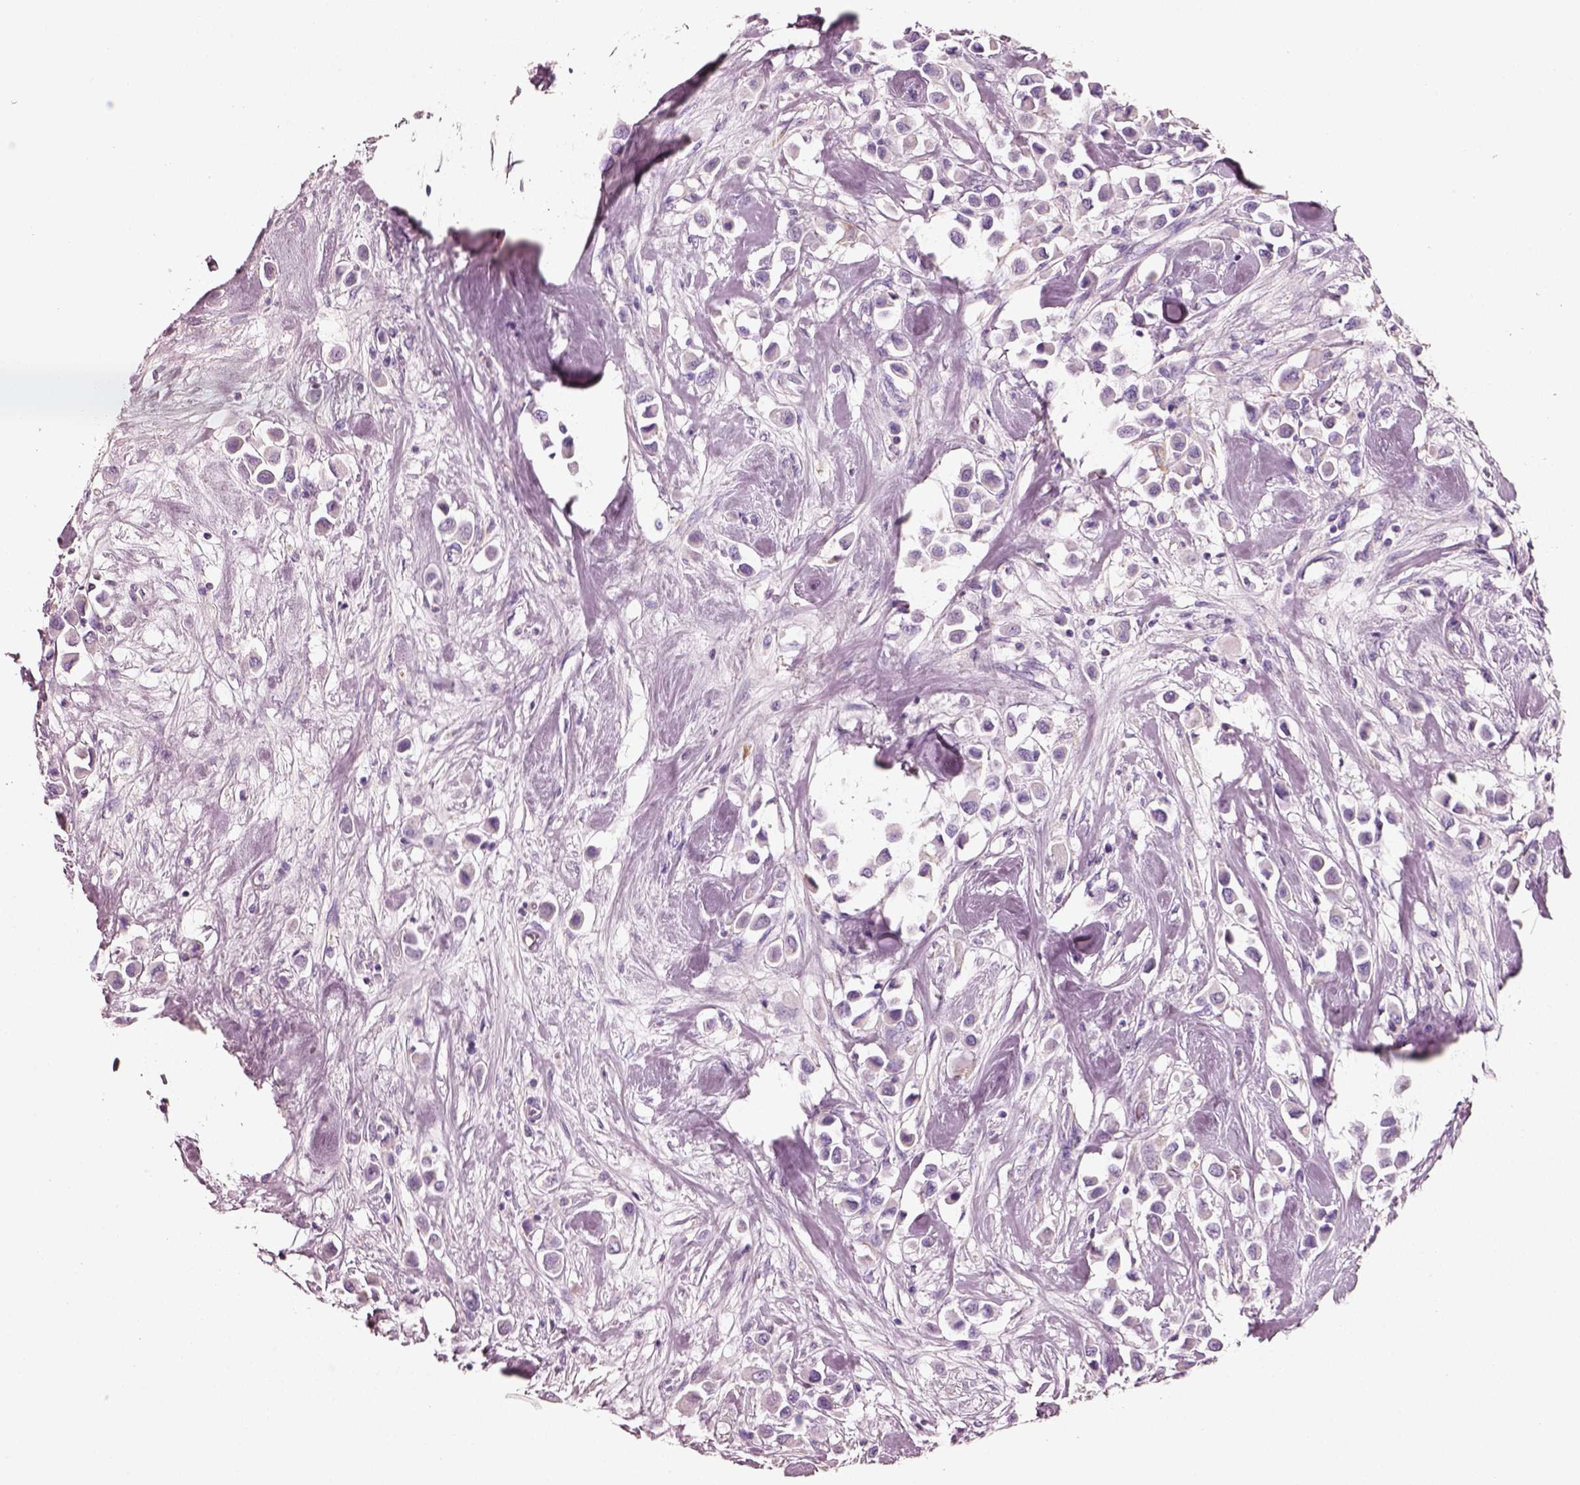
{"staining": {"intensity": "negative", "quantity": "none", "location": "none"}, "tissue": "breast cancer", "cell_type": "Tumor cells", "image_type": "cancer", "snomed": [{"axis": "morphology", "description": "Duct carcinoma"}, {"axis": "topography", "description": "Breast"}], "caption": "DAB (3,3'-diaminobenzidine) immunohistochemical staining of human intraductal carcinoma (breast) exhibits no significant expression in tumor cells.", "gene": "PNOC", "patient": {"sex": "female", "age": 61}}